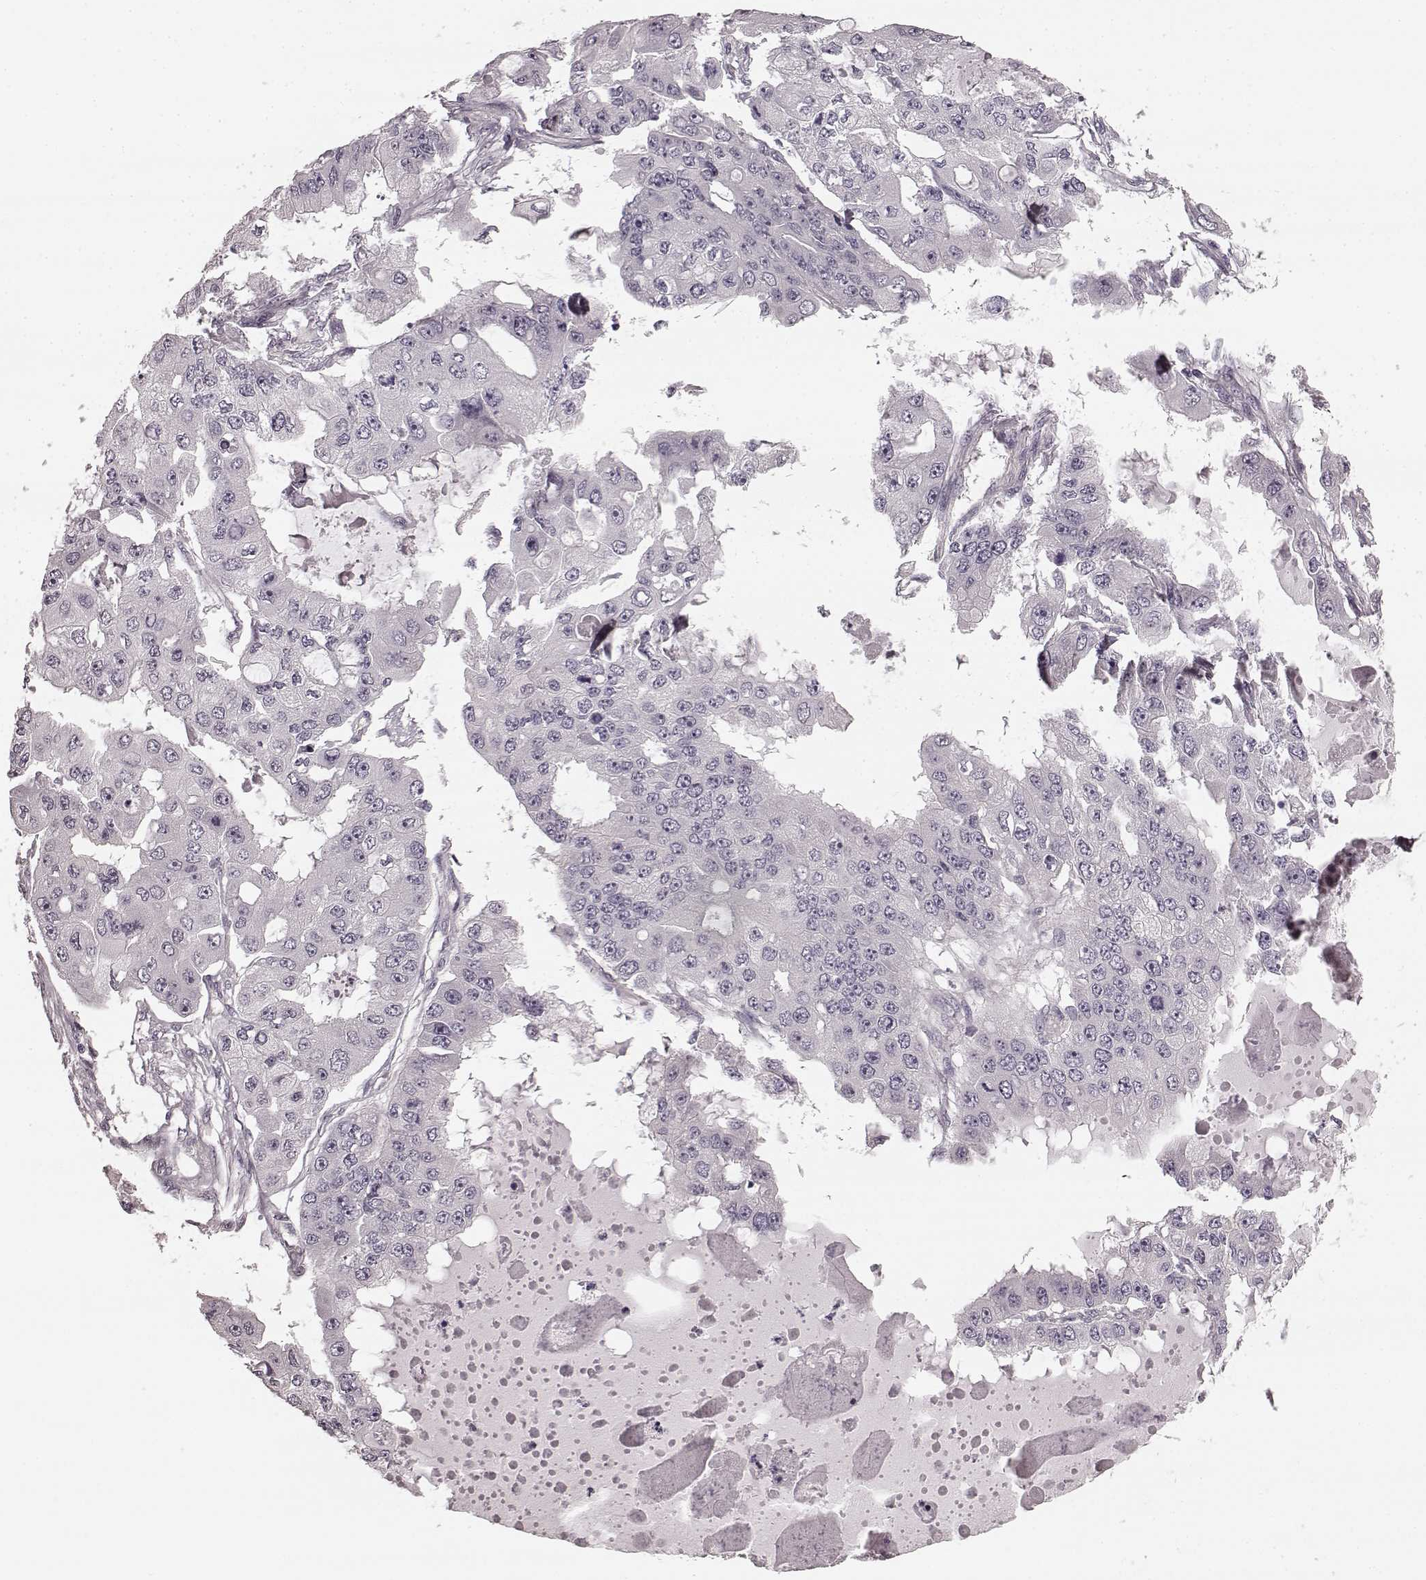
{"staining": {"intensity": "negative", "quantity": "none", "location": "none"}, "tissue": "ovarian cancer", "cell_type": "Tumor cells", "image_type": "cancer", "snomed": [{"axis": "morphology", "description": "Cystadenocarcinoma, serous, NOS"}, {"axis": "topography", "description": "Ovary"}], "caption": "IHC image of neoplastic tissue: ovarian serous cystadenocarcinoma stained with DAB exhibits no significant protein staining in tumor cells.", "gene": "PRKCE", "patient": {"sex": "female", "age": 56}}